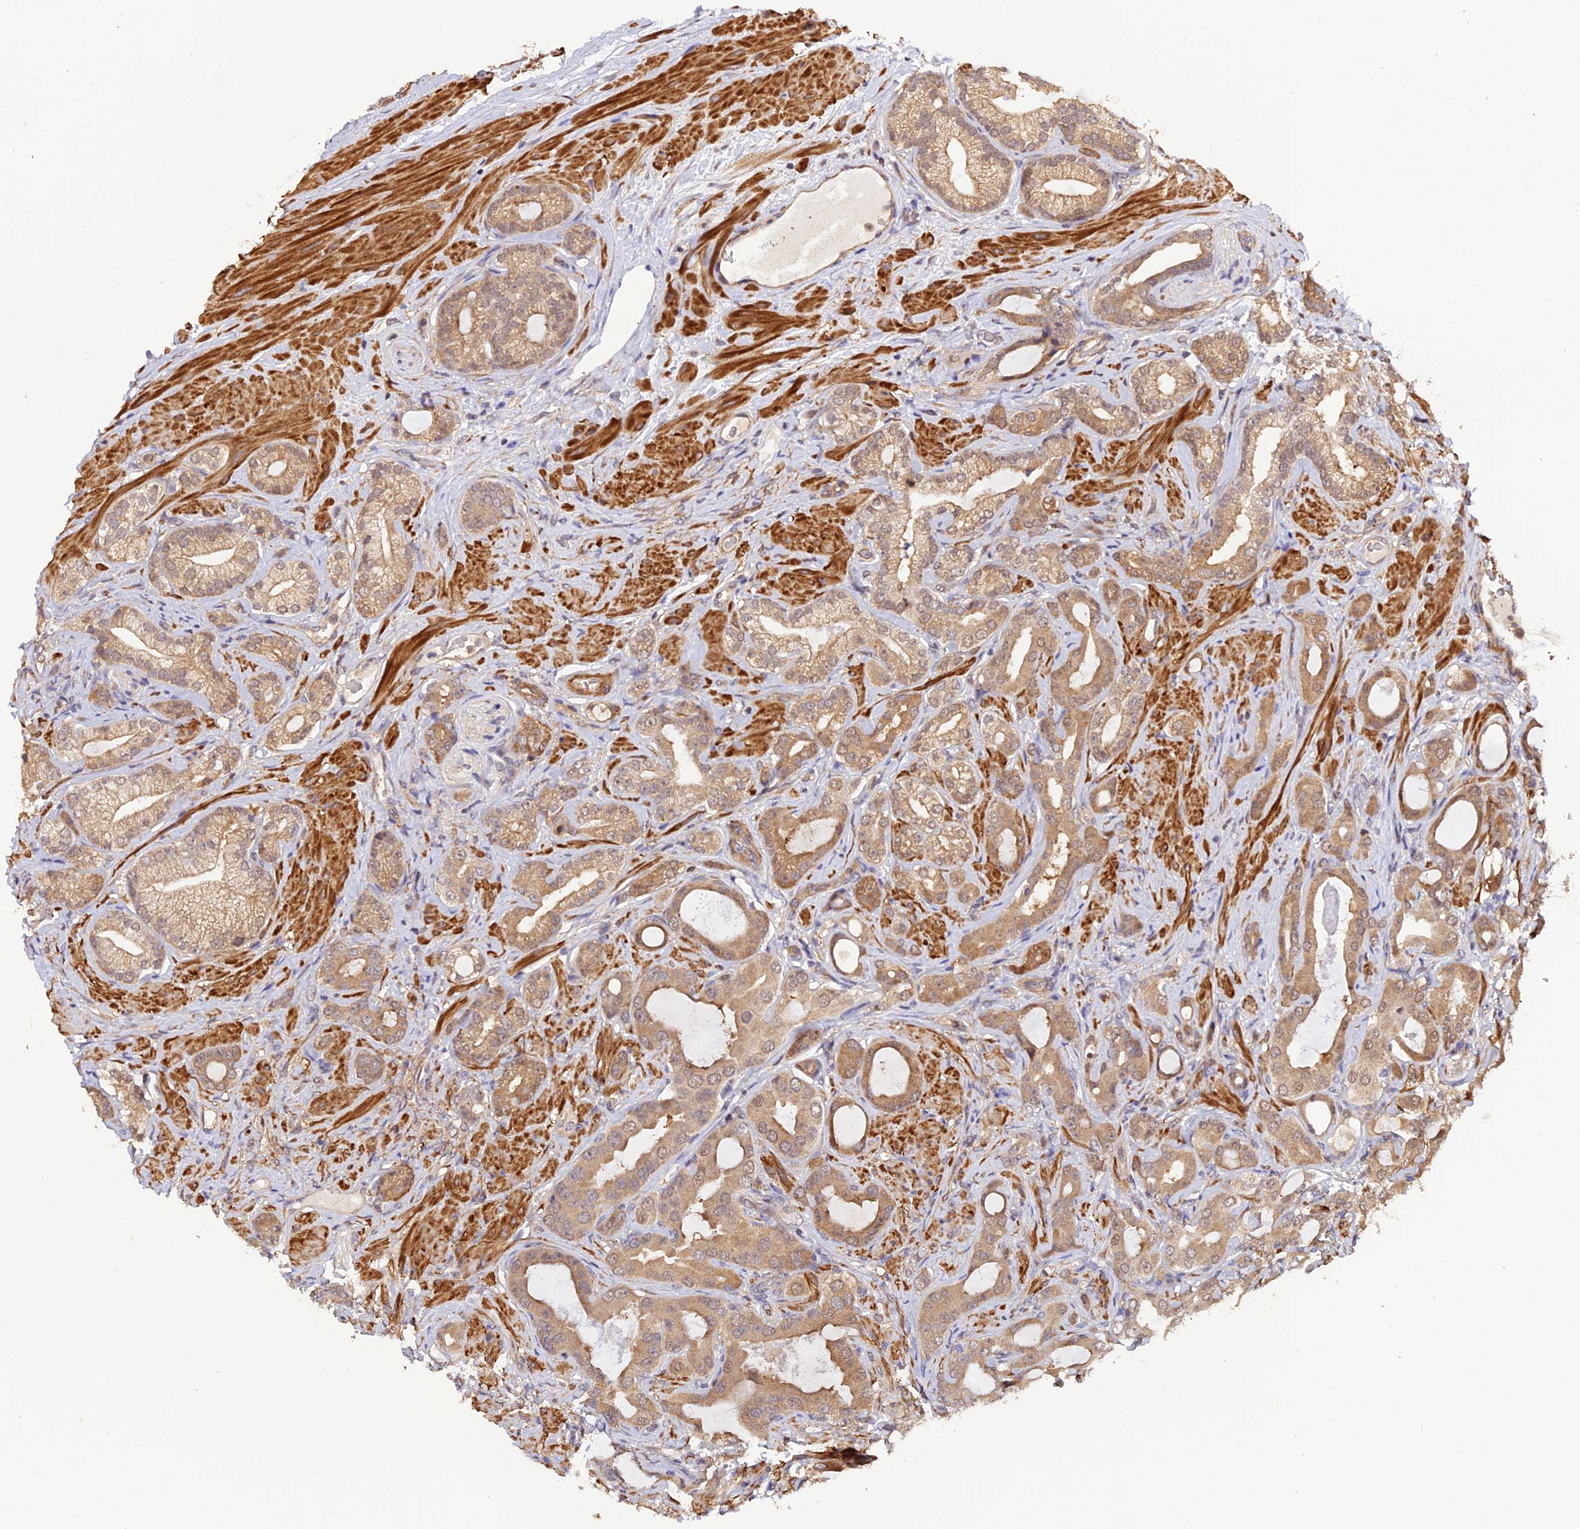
{"staining": {"intensity": "moderate", "quantity": ">75%", "location": "cytoplasmic/membranous"}, "tissue": "prostate cancer", "cell_type": "Tumor cells", "image_type": "cancer", "snomed": [{"axis": "morphology", "description": "Adenocarcinoma, Low grade"}, {"axis": "topography", "description": "Prostate"}], "caption": "Human prostate low-grade adenocarcinoma stained with a brown dye exhibits moderate cytoplasmic/membranous positive staining in about >75% of tumor cells.", "gene": "PSMB3", "patient": {"sex": "male", "age": 57}}